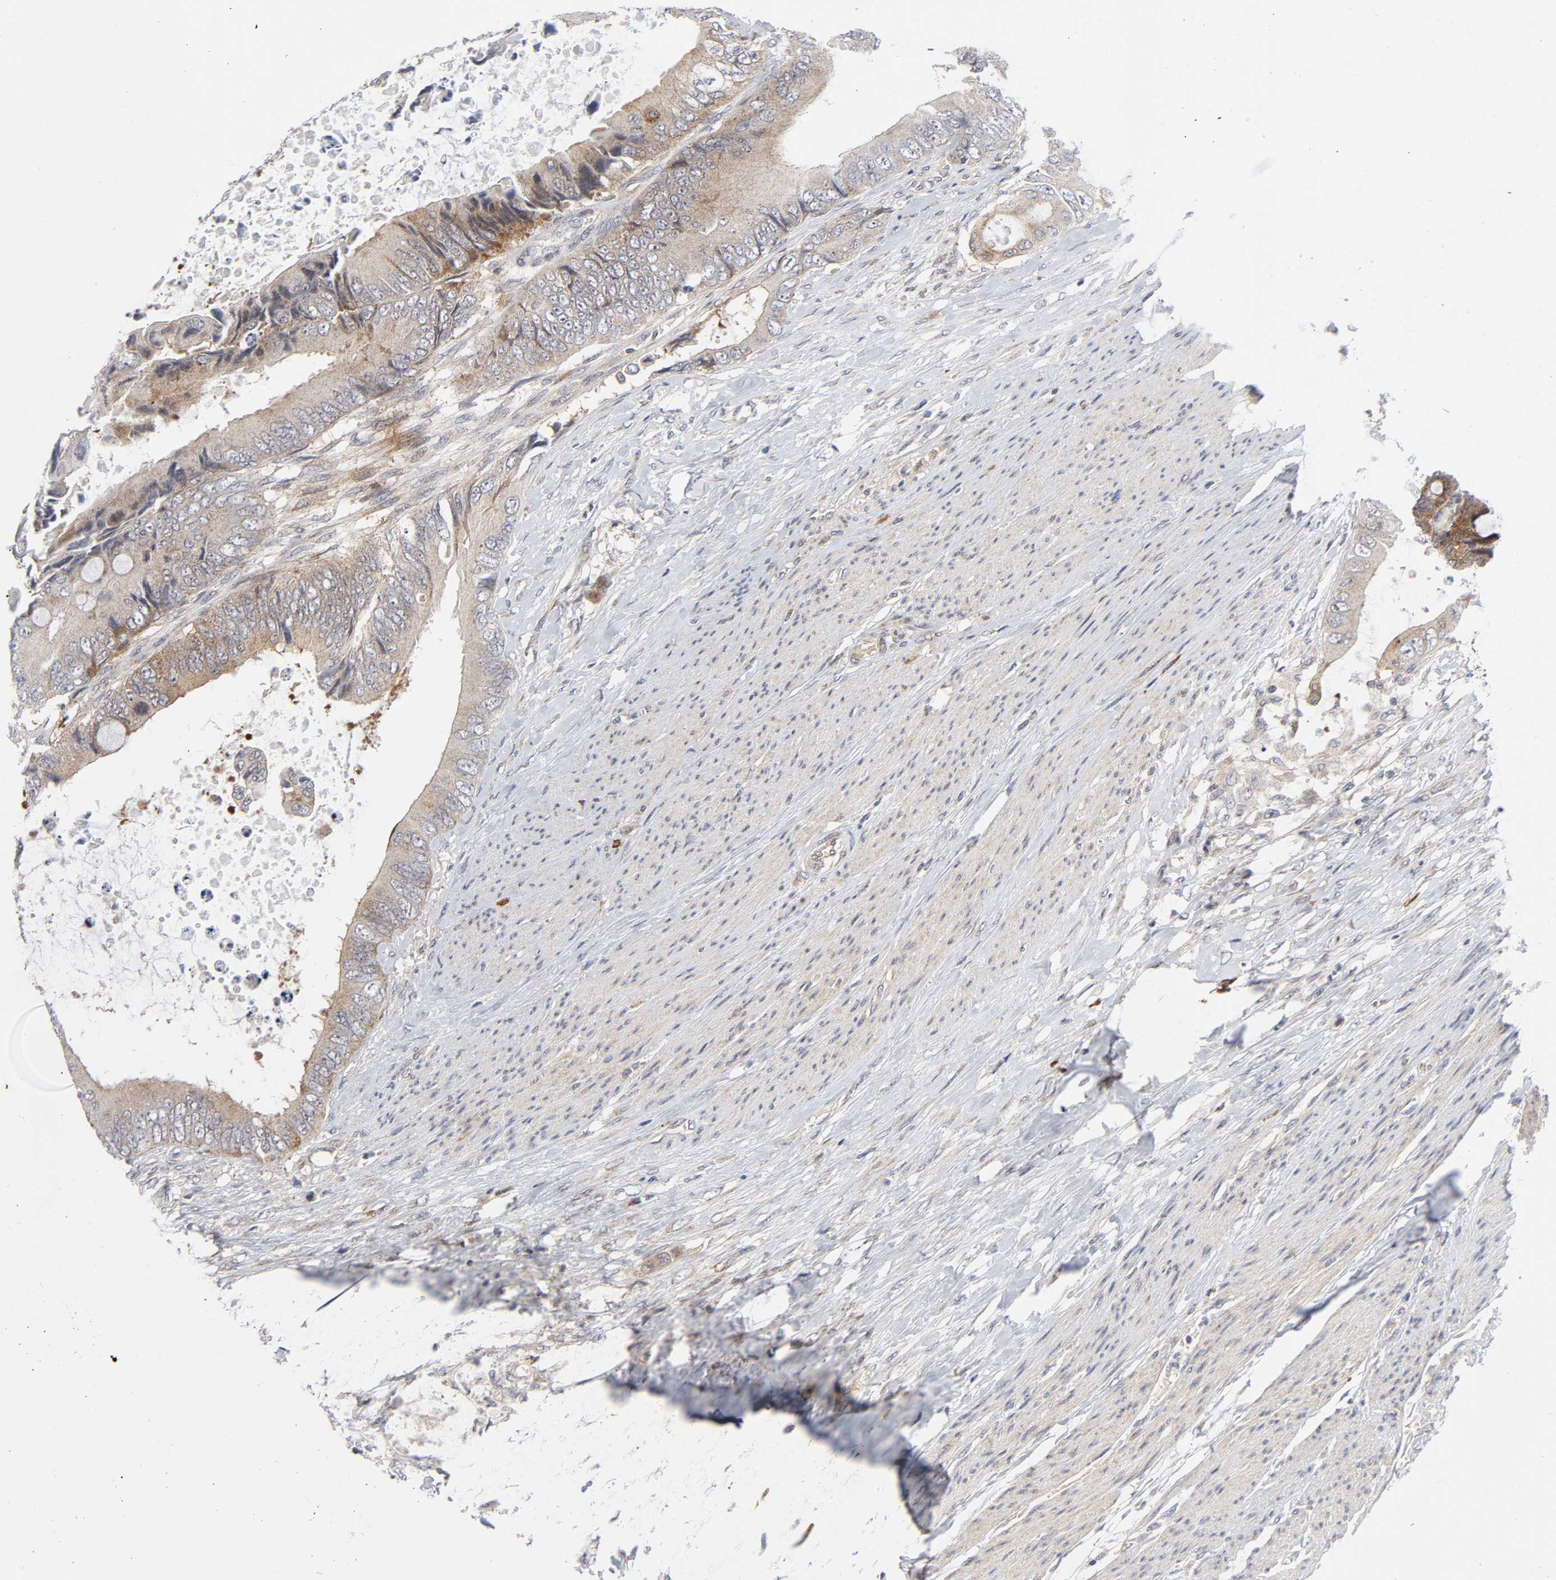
{"staining": {"intensity": "moderate", "quantity": ">75%", "location": "cytoplasmic/membranous"}, "tissue": "colorectal cancer", "cell_type": "Tumor cells", "image_type": "cancer", "snomed": [{"axis": "morphology", "description": "Adenocarcinoma, NOS"}, {"axis": "topography", "description": "Rectum"}], "caption": "An IHC histopathology image of tumor tissue is shown. Protein staining in brown highlights moderate cytoplasmic/membranous positivity in colorectal cancer within tumor cells. The staining was performed using DAB (3,3'-diaminobenzidine), with brown indicating positive protein expression. Nuclei are stained blue with hematoxylin.", "gene": "EIF5", "patient": {"sex": "female", "age": 77}}